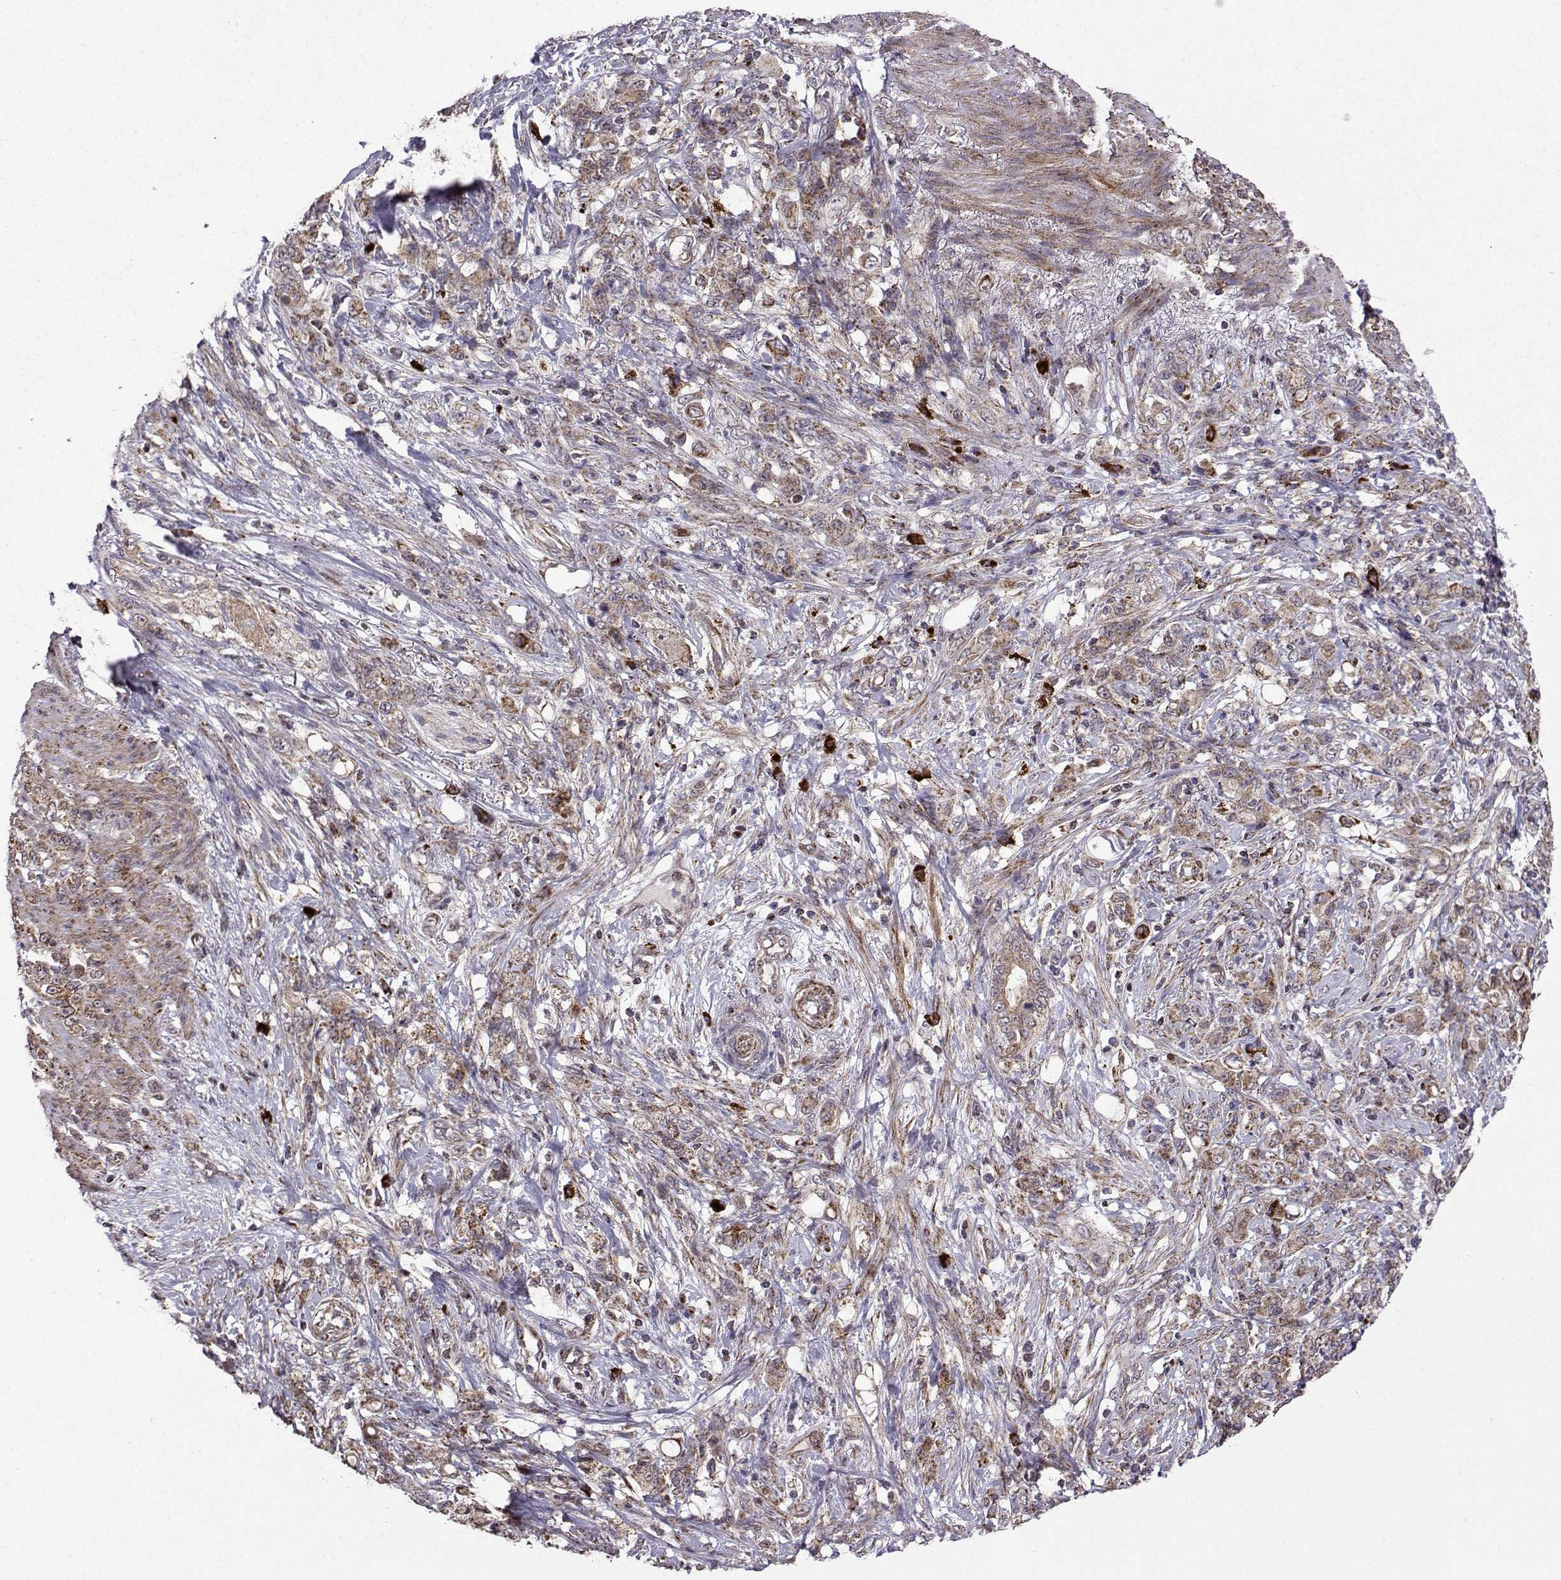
{"staining": {"intensity": "weak", "quantity": "<25%", "location": "cytoplasmic/membranous"}, "tissue": "stomach cancer", "cell_type": "Tumor cells", "image_type": "cancer", "snomed": [{"axis": "morphology", "description": "Adenocarcinoma, NOS"}, {"axis": "topography", "description": "Stomach"}], "caption": "Immunohistochemistry (IHC) of human stomach adenocarcinoma shows no staining in tumor cells.", "gene": "TAB2", "patient": {"sex": "female", "age": 79}}